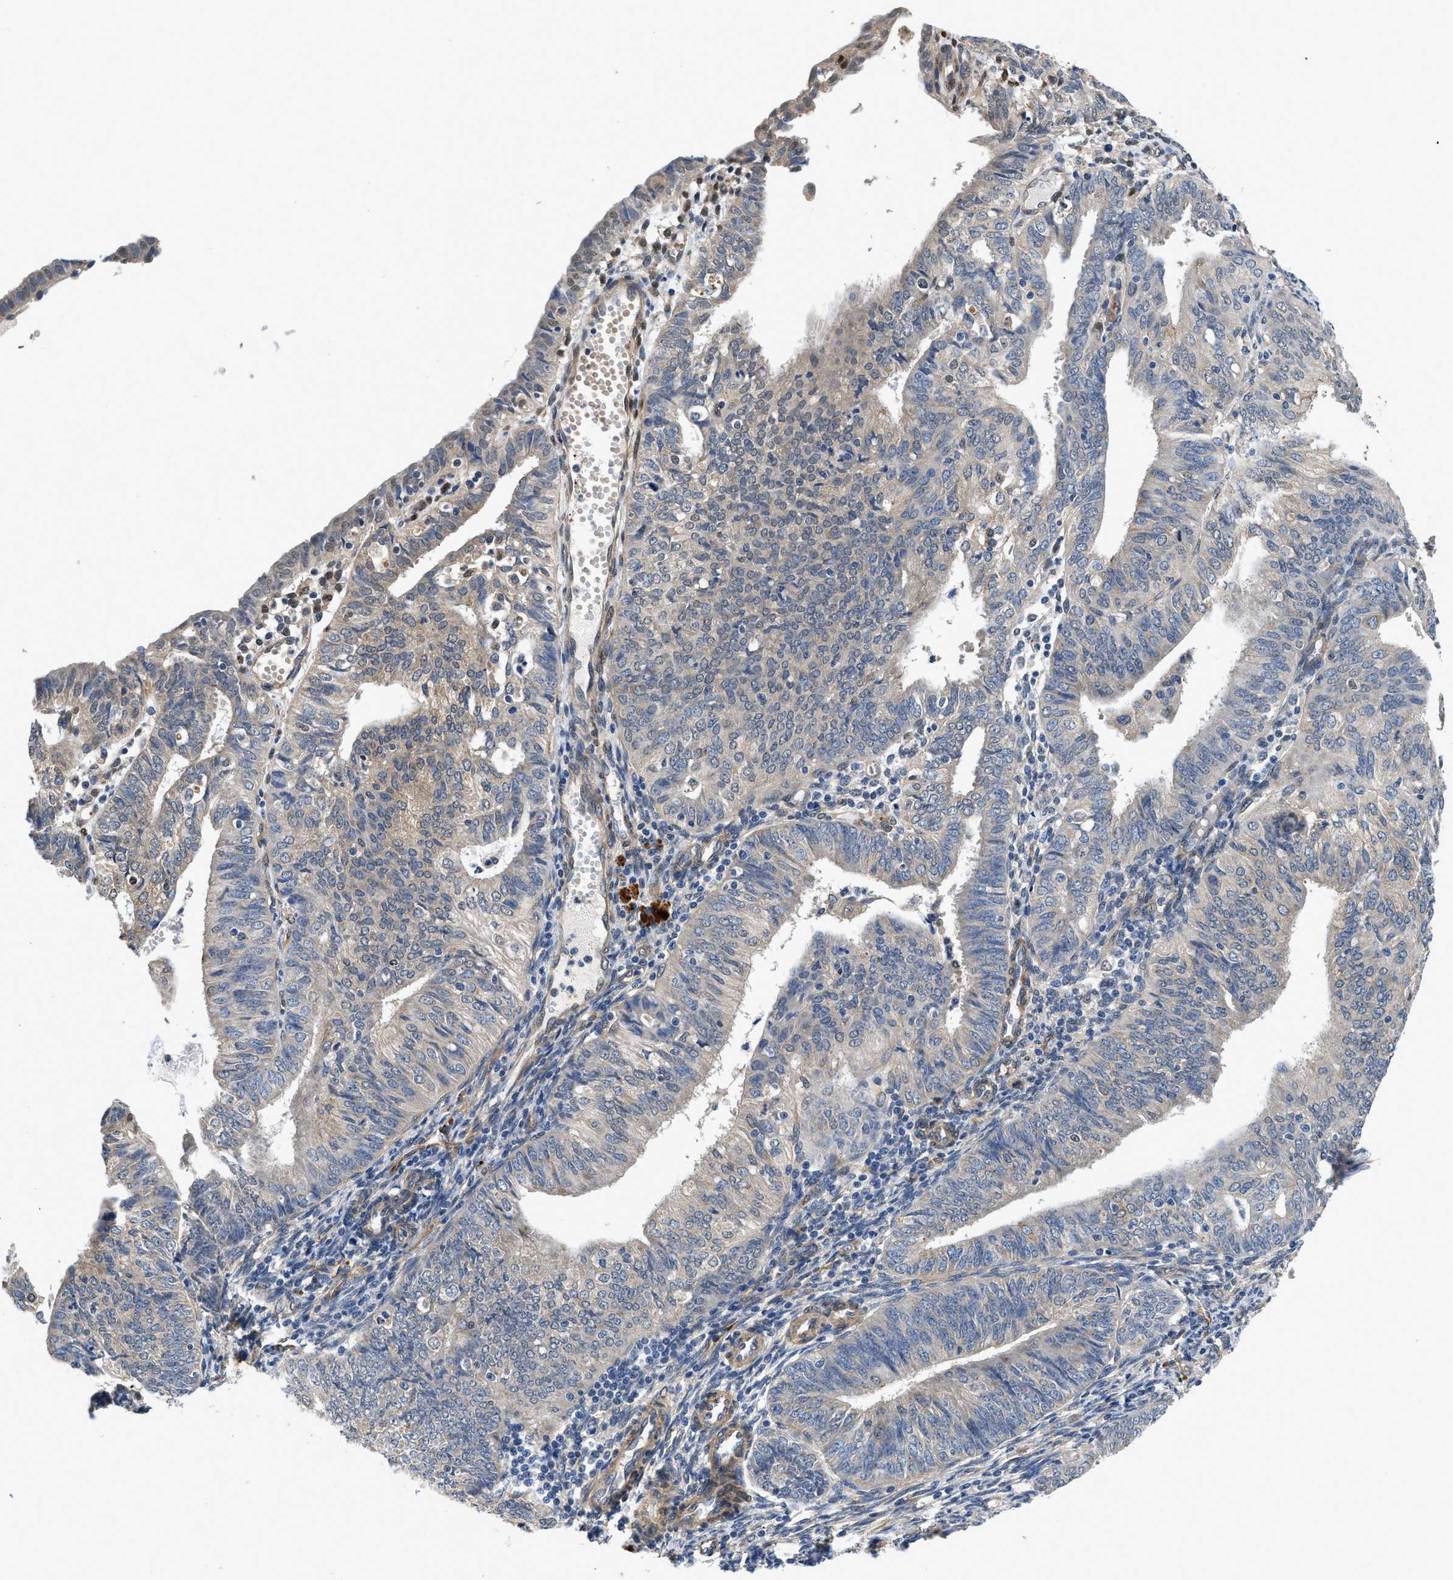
{"staining": {"intensity": "weak", "quantity": "<25%", "location": "cytoplasmic/membranous"}, "tissue": "endometrial cancer", "cell_type": "Tumor cells", "image_type": "cancer", "snomed": [{"axis": "morphology", "description": "Adenocarcinoma, NOS"}, {"axis": "topography", "description": "Endometrium"}], "caption": "IHC histopathology image of human adenocarcinoma (endometrial) stained for a protein (brown), which shows no positivity in tumor cells. The staining was performed using DAB (3,3'-diaminobenzidine) to visualize the protein expression in brown, while the nuclei were stained in blue with hematoxylin (Magnification: 20x).", "gene": "RAPH1", "patient": {"sex": "female", "age": 58}}